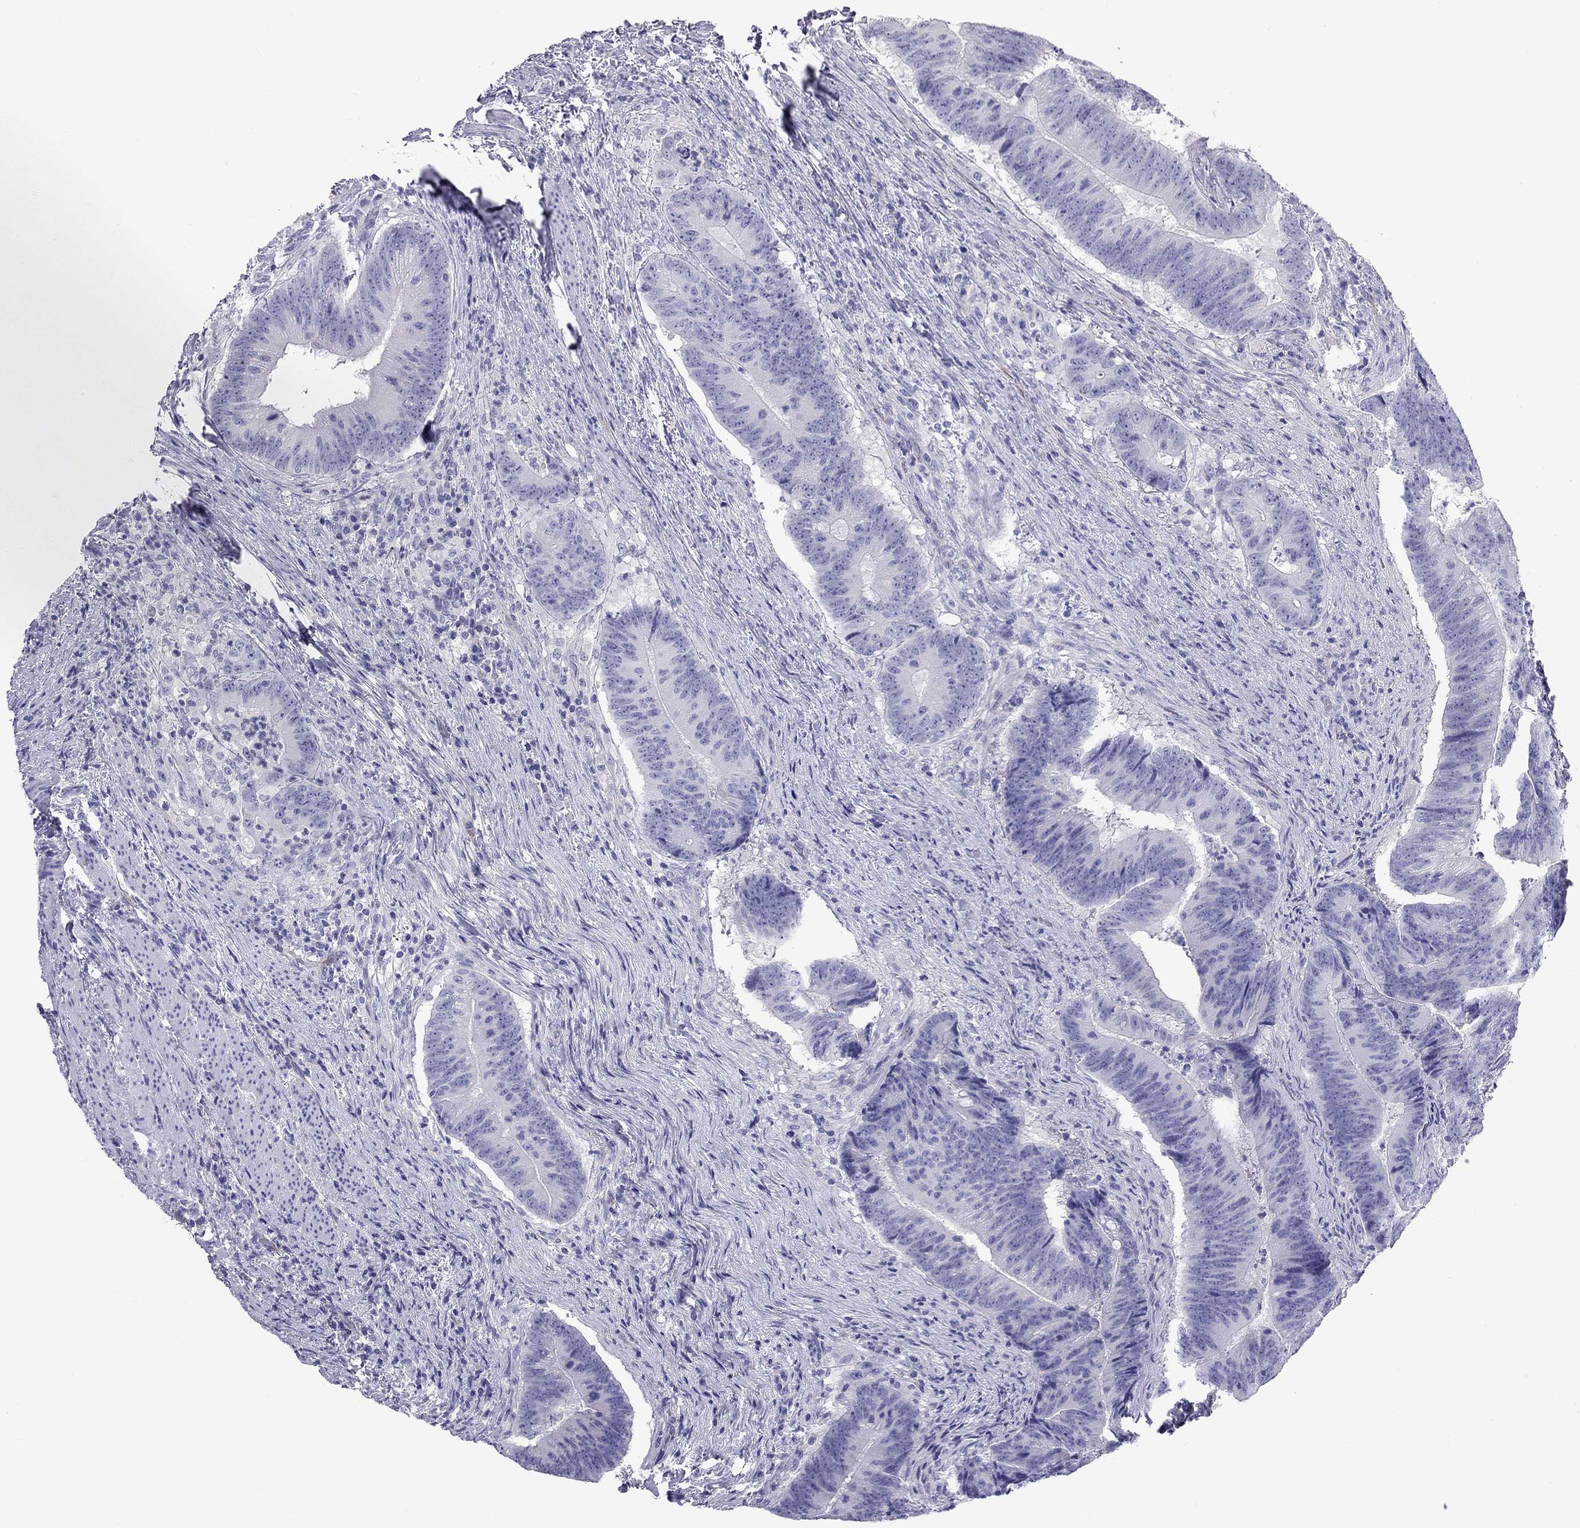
{"staining": {"intensity": "negative", "quantity": "none", "location": "none"}, "tissue": "colorectal cancer", "cell_type": "Tumor cells", "image_type": "cancer", "snomed": [{"axis": "morphology", "description": "Adenocarcinoma, NOS"}, {"axis": "topography", "description": "Colon"}], "caption": "Tumor cells show no significant positivity in colorectal cancer (adenocarcinoma).", "gene": "FSCN3", "patient": {"sex": "female", "age": 87}}